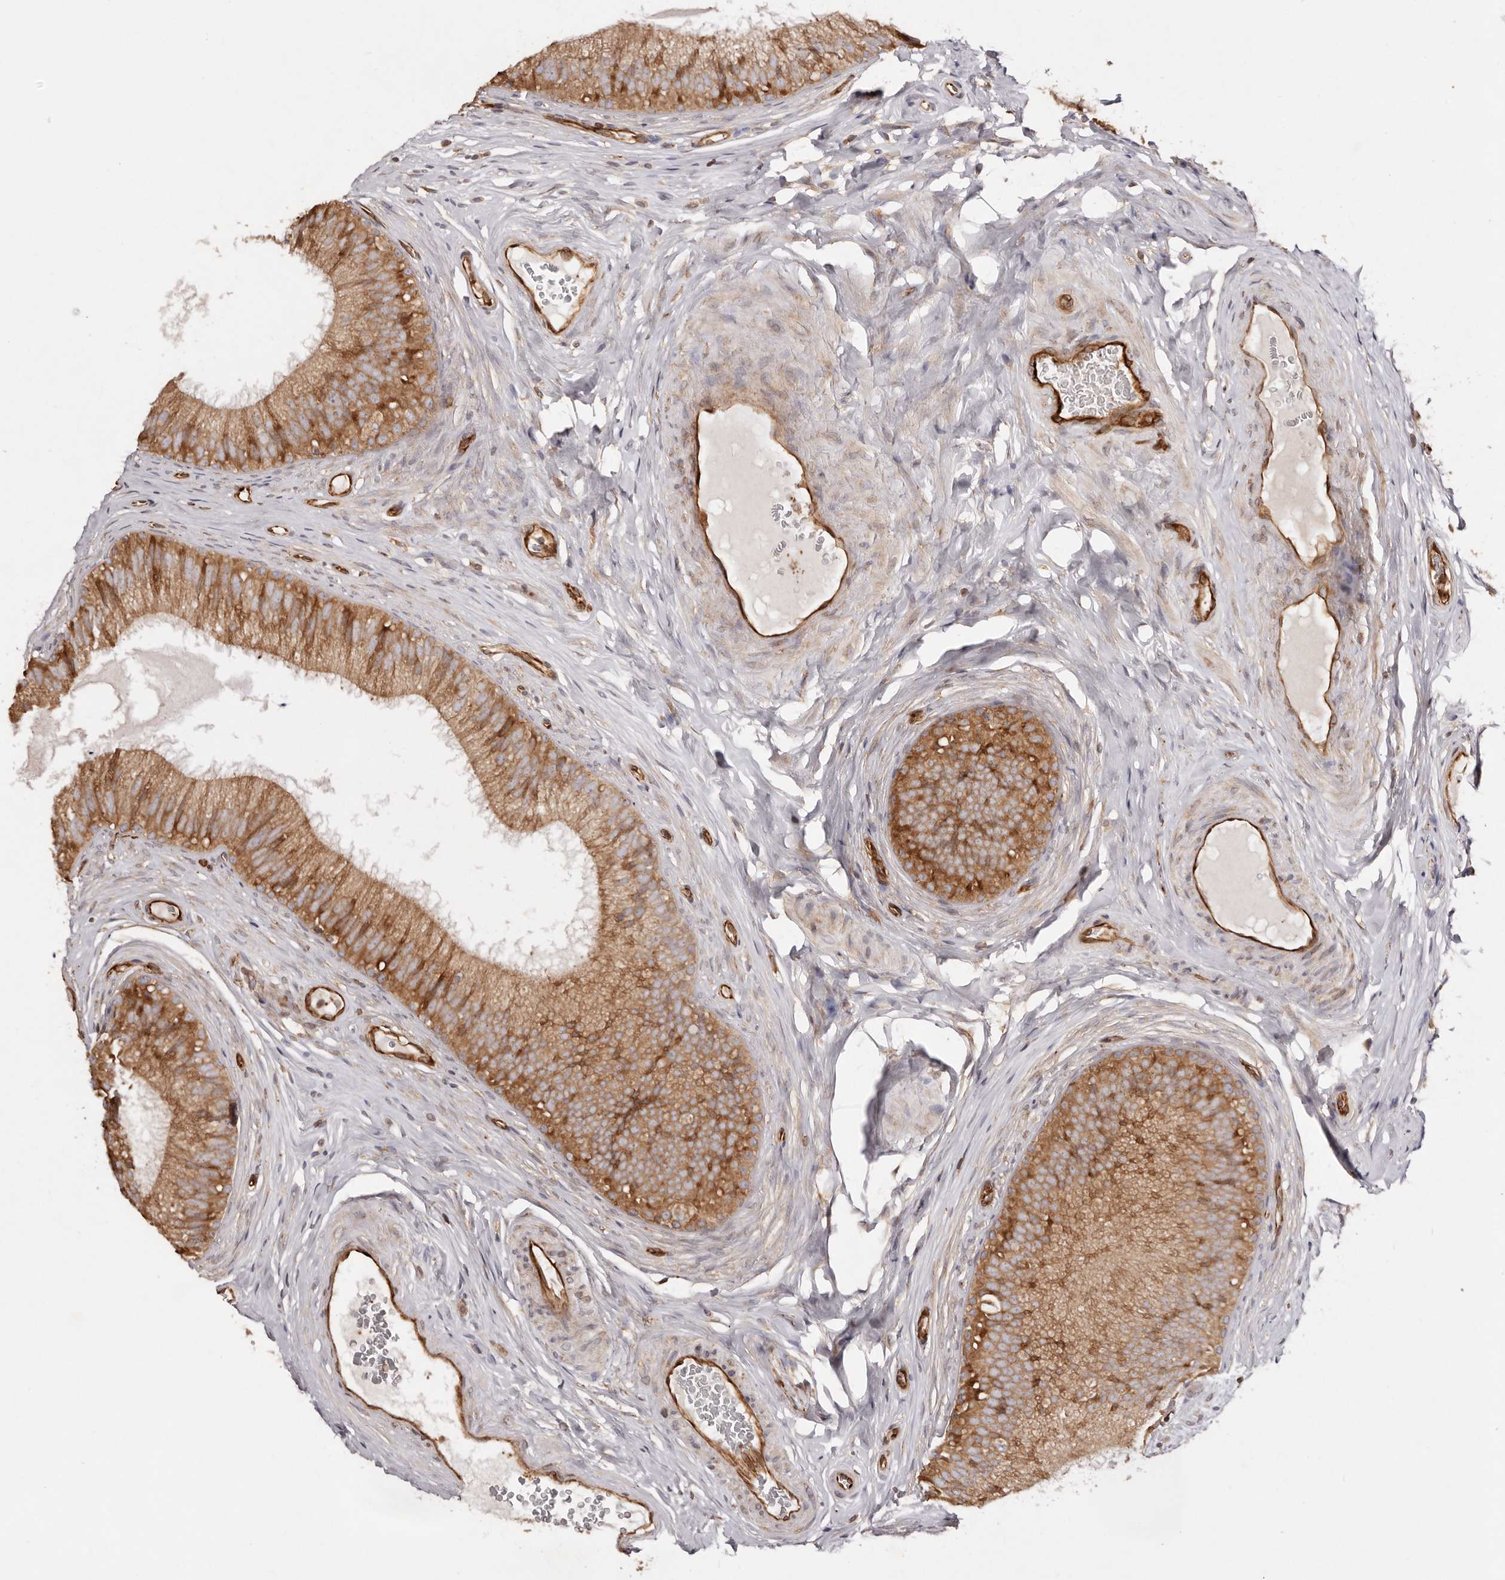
{"staining": {"intensity": "moderate", "quantity": ">75%", "location": "cytoplasmic/membranous"}, "tissue": "epididymis", "cell_type": "Glandular cells", "image_type": "normal", "snomed": [{"axis": "morphology", "description": "Normal tissue, NOS"}, {"axis": "topography", "description": "Epididymis"}], "caption": "A medium amount of moderate cytoplasmic/membranous expression is identified in approximately >75% of glandular cells in benign epididymis.", "gene": "RPS6", "patient": {"sex": "male", "age": 29}}